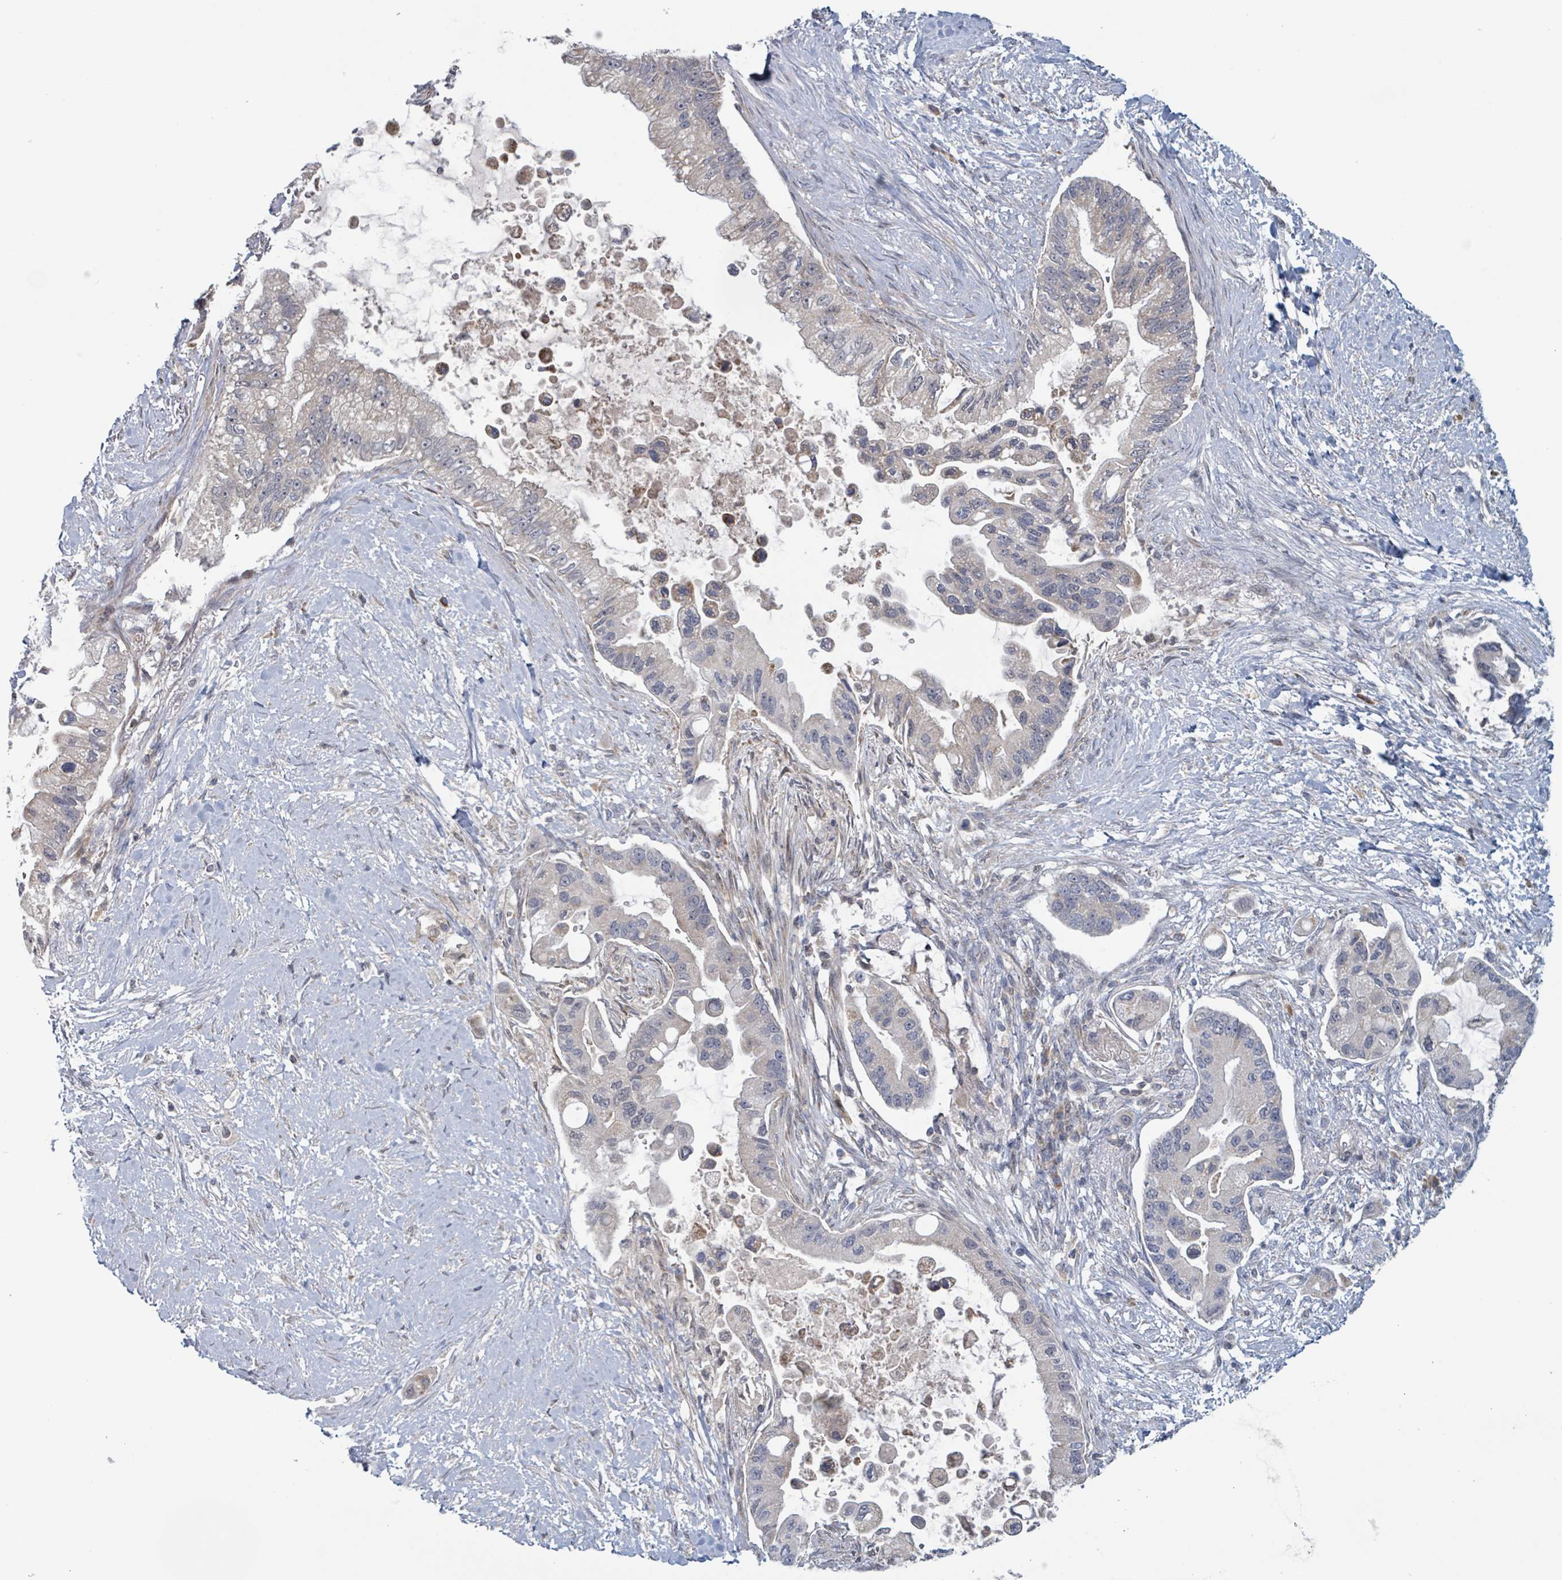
{"staining": {"intensity": "strong", "quantity": "<25%", "location": "cytoplasmic/membranous"}, "tissue": "pancreatic cancer", "cell_type": "Tumor cells", "image_type": "cancer", "snomed": [{"axis": "morphology", "description": "Adenocarcinoma, NOS"}, {"axis": "topography", "description": "Pancreas"}], "caption": "Adenocarcinoma (pancreatic) was stained to show a protein in brown. There is medium levels of strong cytoplasmic/membranous staining in about <25% of tumor cells.", "gene": "HIVEP1", "patient": {"sex": "male", "age": 57}}